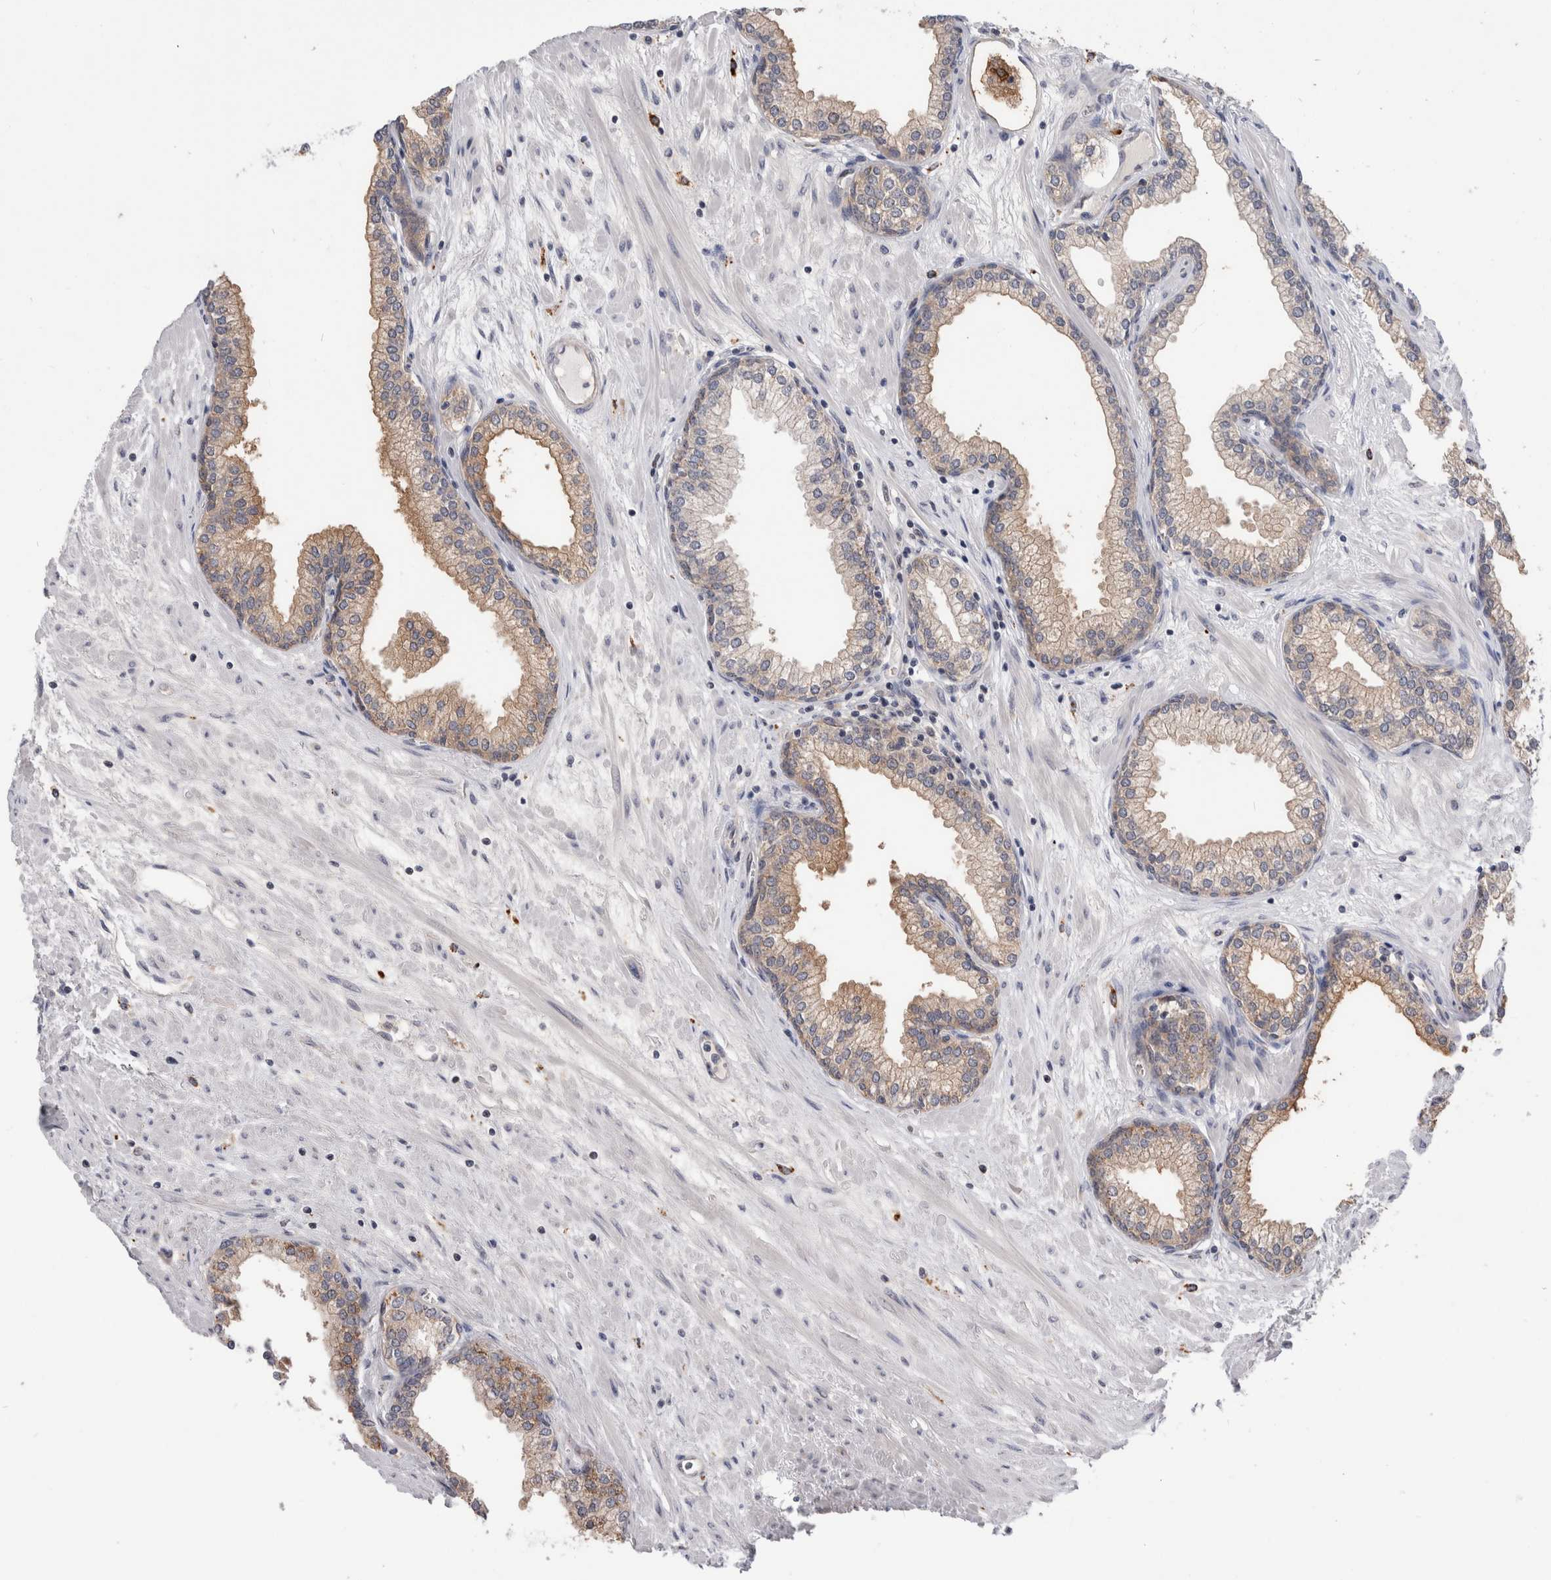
{"staining": {"intensity": "weak", "quantity": ">75%", "location": "cytoplasmic/membranous"}, "tissue": "prostate", "cell_type": "Glandular cells", "image_type": "normal", "snomed": [{"axis": "morphology", "description": "Normal tissue, NOS"}, {"axis": "morphology", "description": "Urothelial carcinoma, Low grade"}, {"axis": "topography", "description": "Urinary bladder"}, {"axis": "topography", "description": "Prostate"}], "caption": "Weak cytoplasmic/membranous staining is identified in about >75% of glandular cells in unremarkable prostate.", "gene": "MRPL37", "patient": {"sex": "male", "age": 60}}